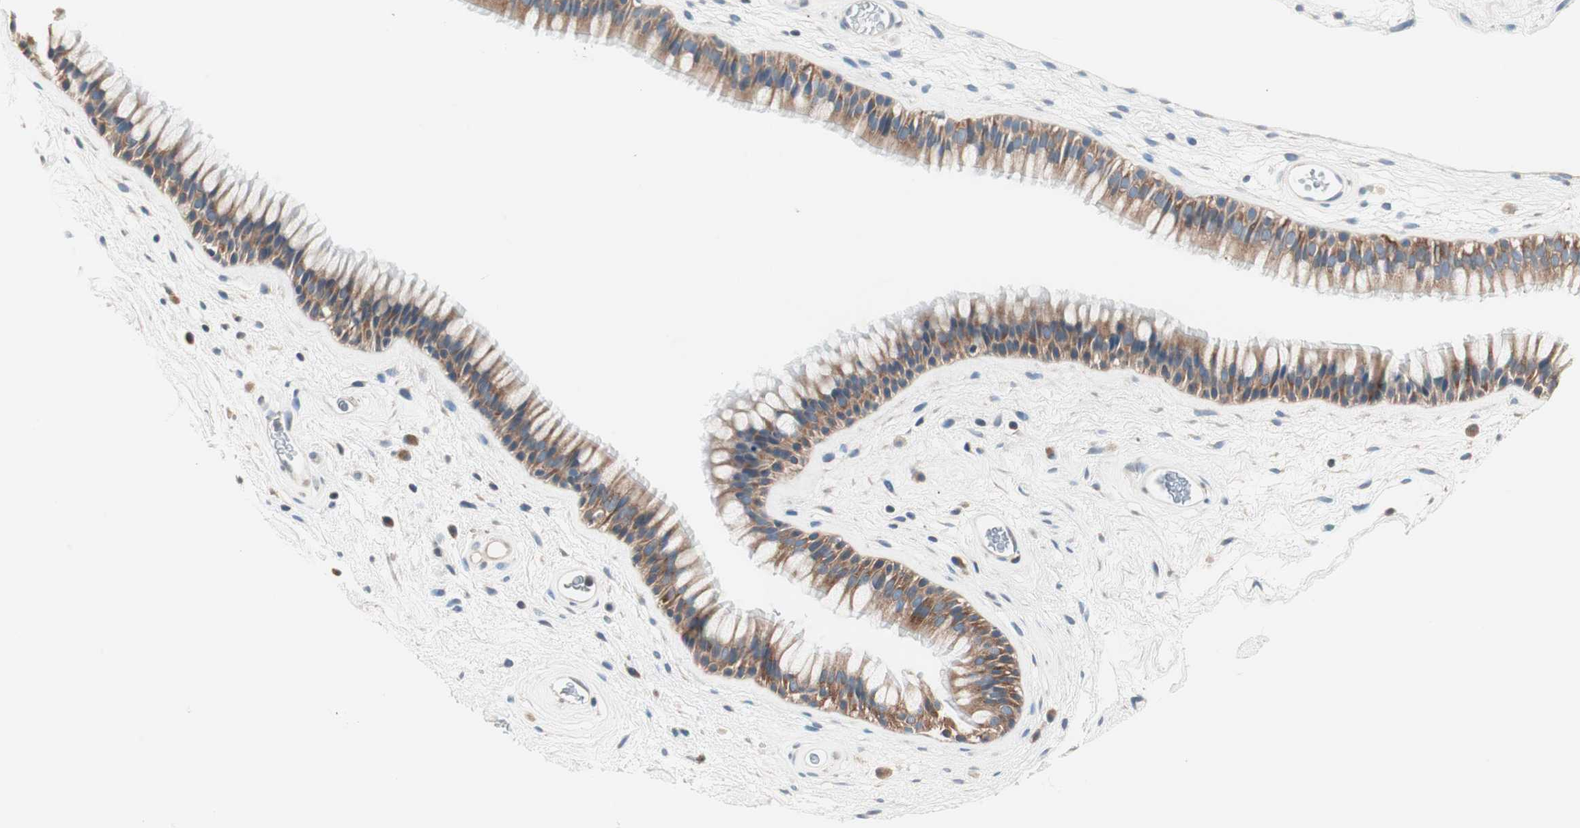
{"staining": {"intensity": "moderate", "quantity": ">75%", "location": "cytoplasmic/membranous"}, "tissue": "nasopharynx", "cell_type": "Respiratory epithelial cells", "image_type": "normal", "snomed": [{"axis": "morphology", "description": "Normal tissue, NOS"}, {"axis": "morphology", "description": "Inflammation, NOS"}, {"axis": "topography", "description": "Nasopharynx"}], "caption": "Benign nasopharynx demonstrates moderate cytoplasmic/membranous staining in approximately >75% of respiratory epithelial cells.", "gene": "RAD54B", "patient": {"sex": "male", "age": 48}}